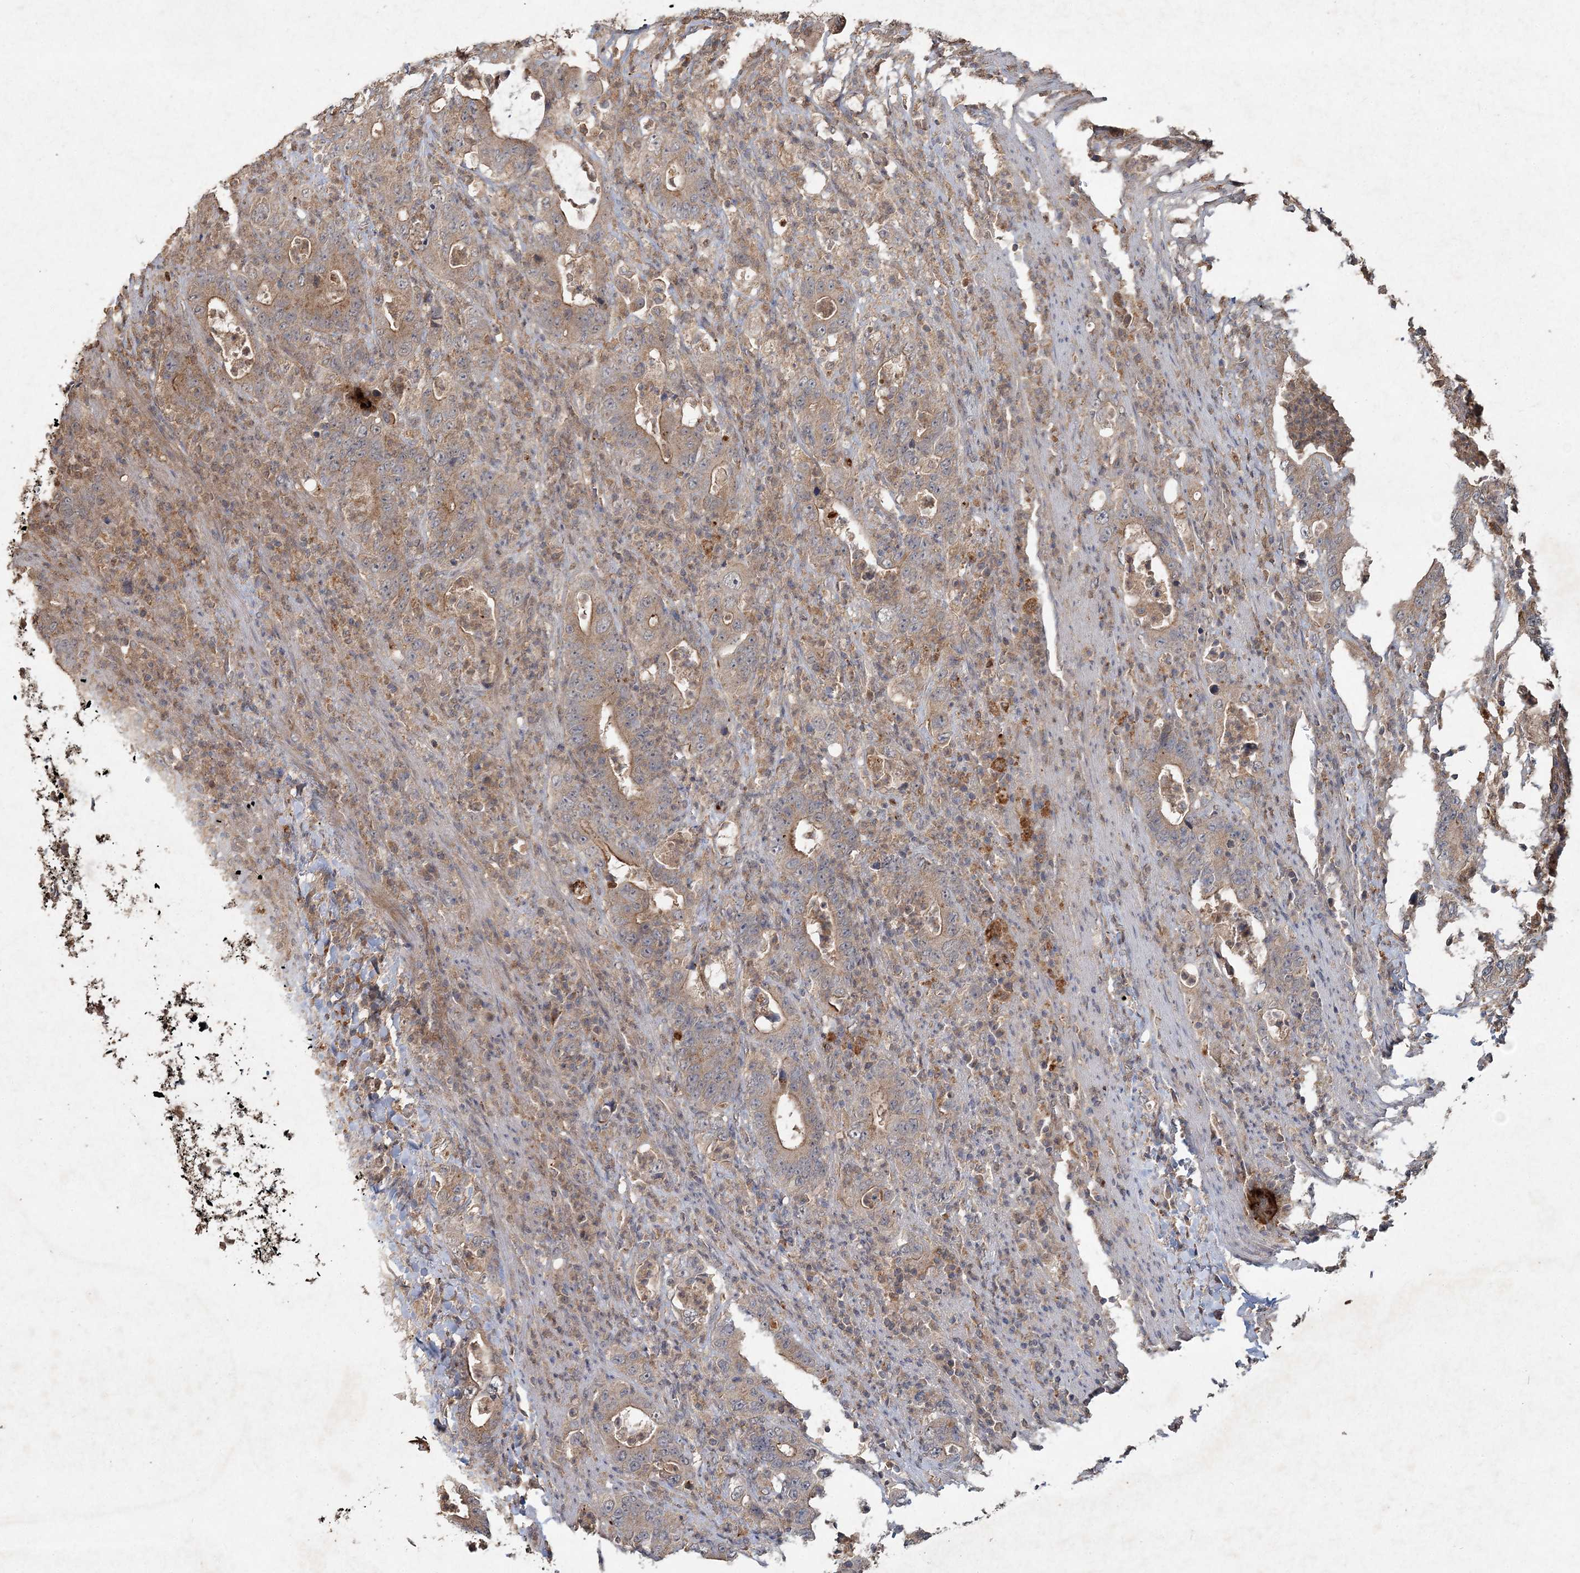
{"staining": {"intensity": "weak", "quantity": ">75%", "location": "cytoplasmic/membranous"}, "tissue": "colorectal cancer", "cell_type": "Tumor cells", "image_type": "cancer", "snomed": [{"axis": "morphology", "description": "Adenocarcinoma, NOS"}, {"axis": "topography", "description": "Colon"}], "caption": "Brown immunohistochemical staining in colorectal adenocarcinoma reveals weak cytoplasmic/membranous expression in approximately >75% of tumor cells. Using DAB (brown) and hematoxylin (blue) stains, captured at high magnification using brightfield microscopy.", "gene": "SPRY1", "patient": {"sex": "female", "age": 75}}